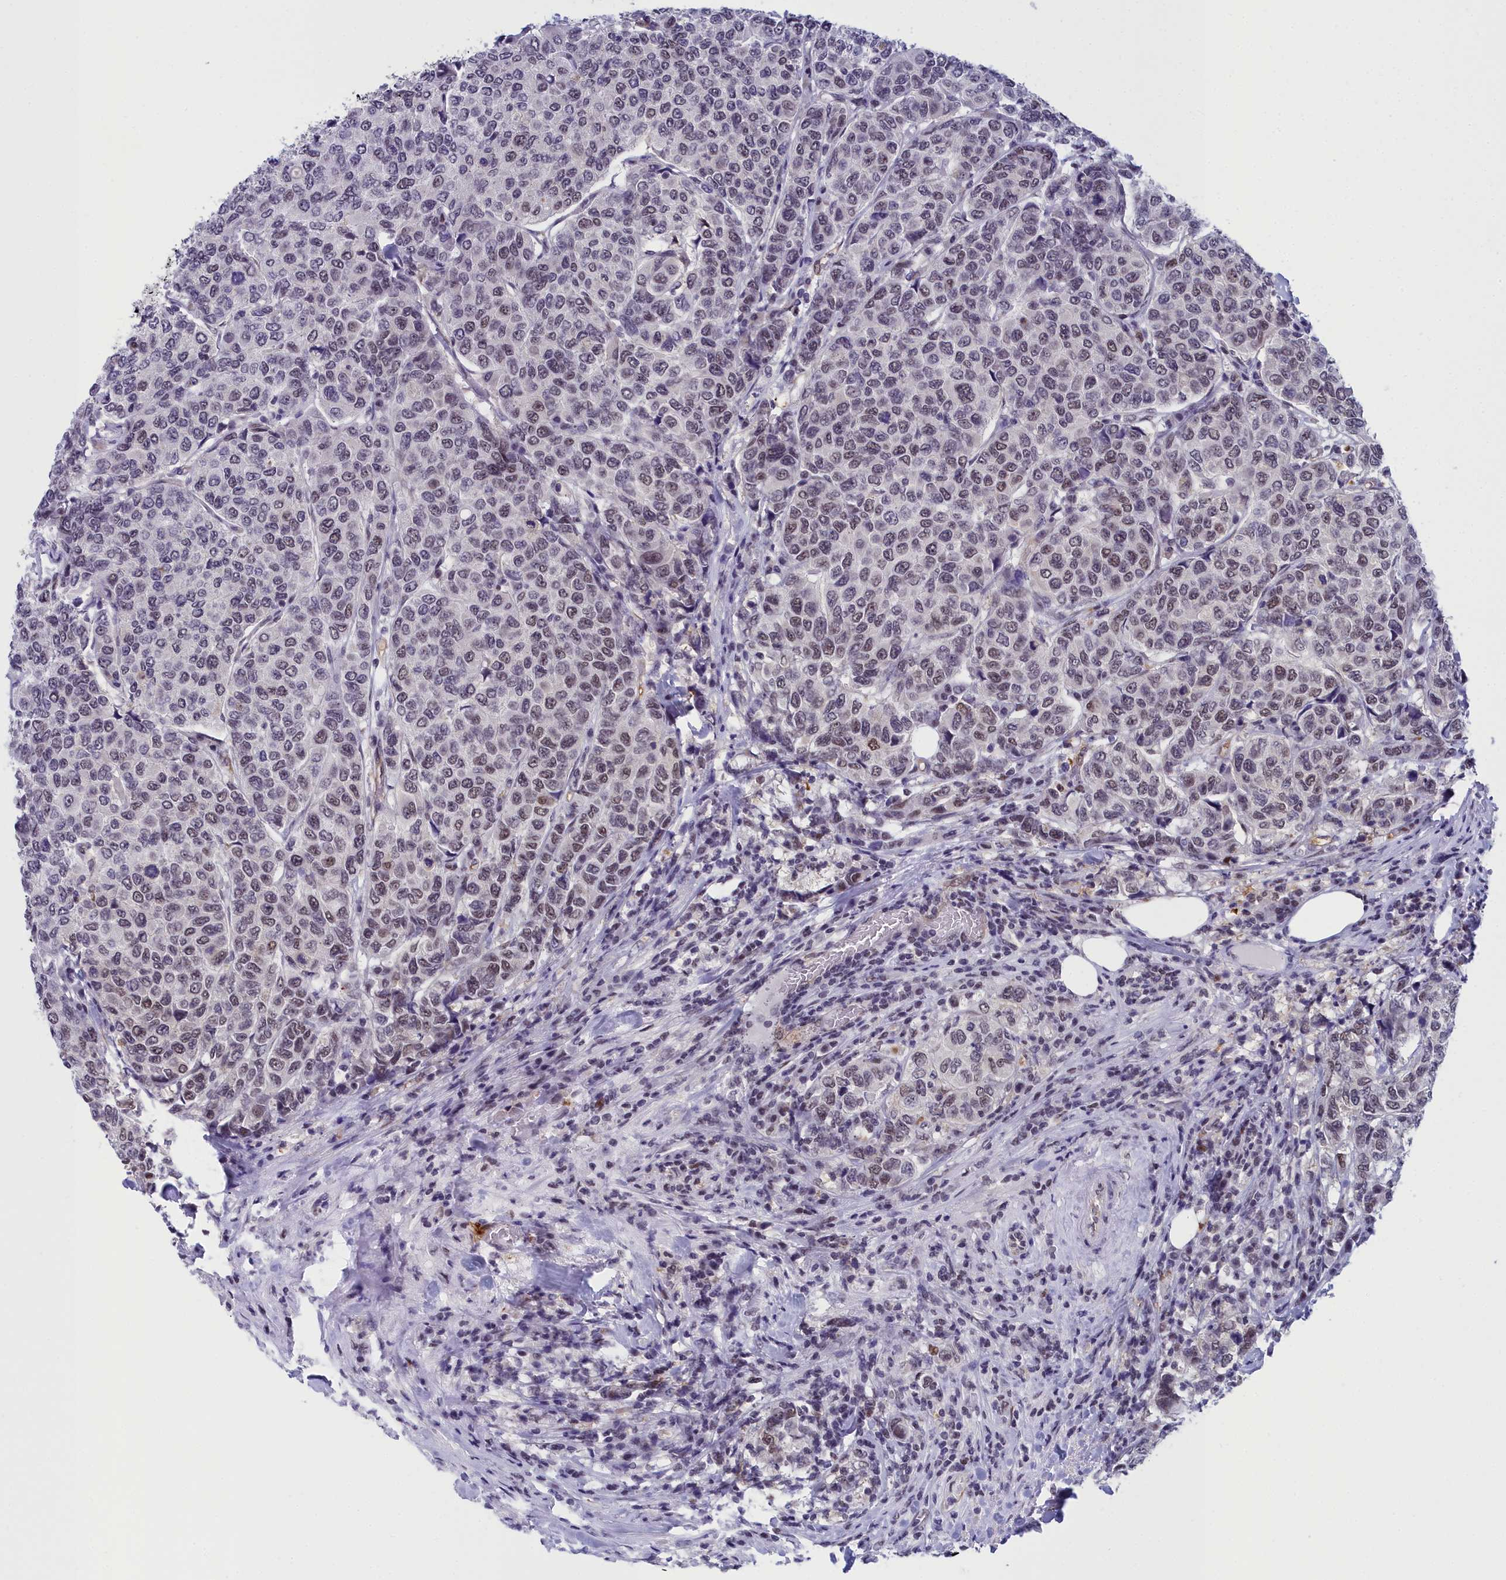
{"staining": {"intensity": "weak", "quantity": "<25%", "location": "nuclear"}, "tissue": "breast cancer", "cell_type": "Tumor cells", "image_type": "cancer", "snomed": [{"axis": "morphology", "description": "Duct carcinoma"}, {"axis": "topography", "description": "Breast"}], "caption": "This is an immunohistochemistry (IHC) photomicrograph of breast cancer (invasive ductal carcinoma). There is no expression in tumor cells.", "gene": "CCDC97", "patient": {"sex": "female", "age": 55}}